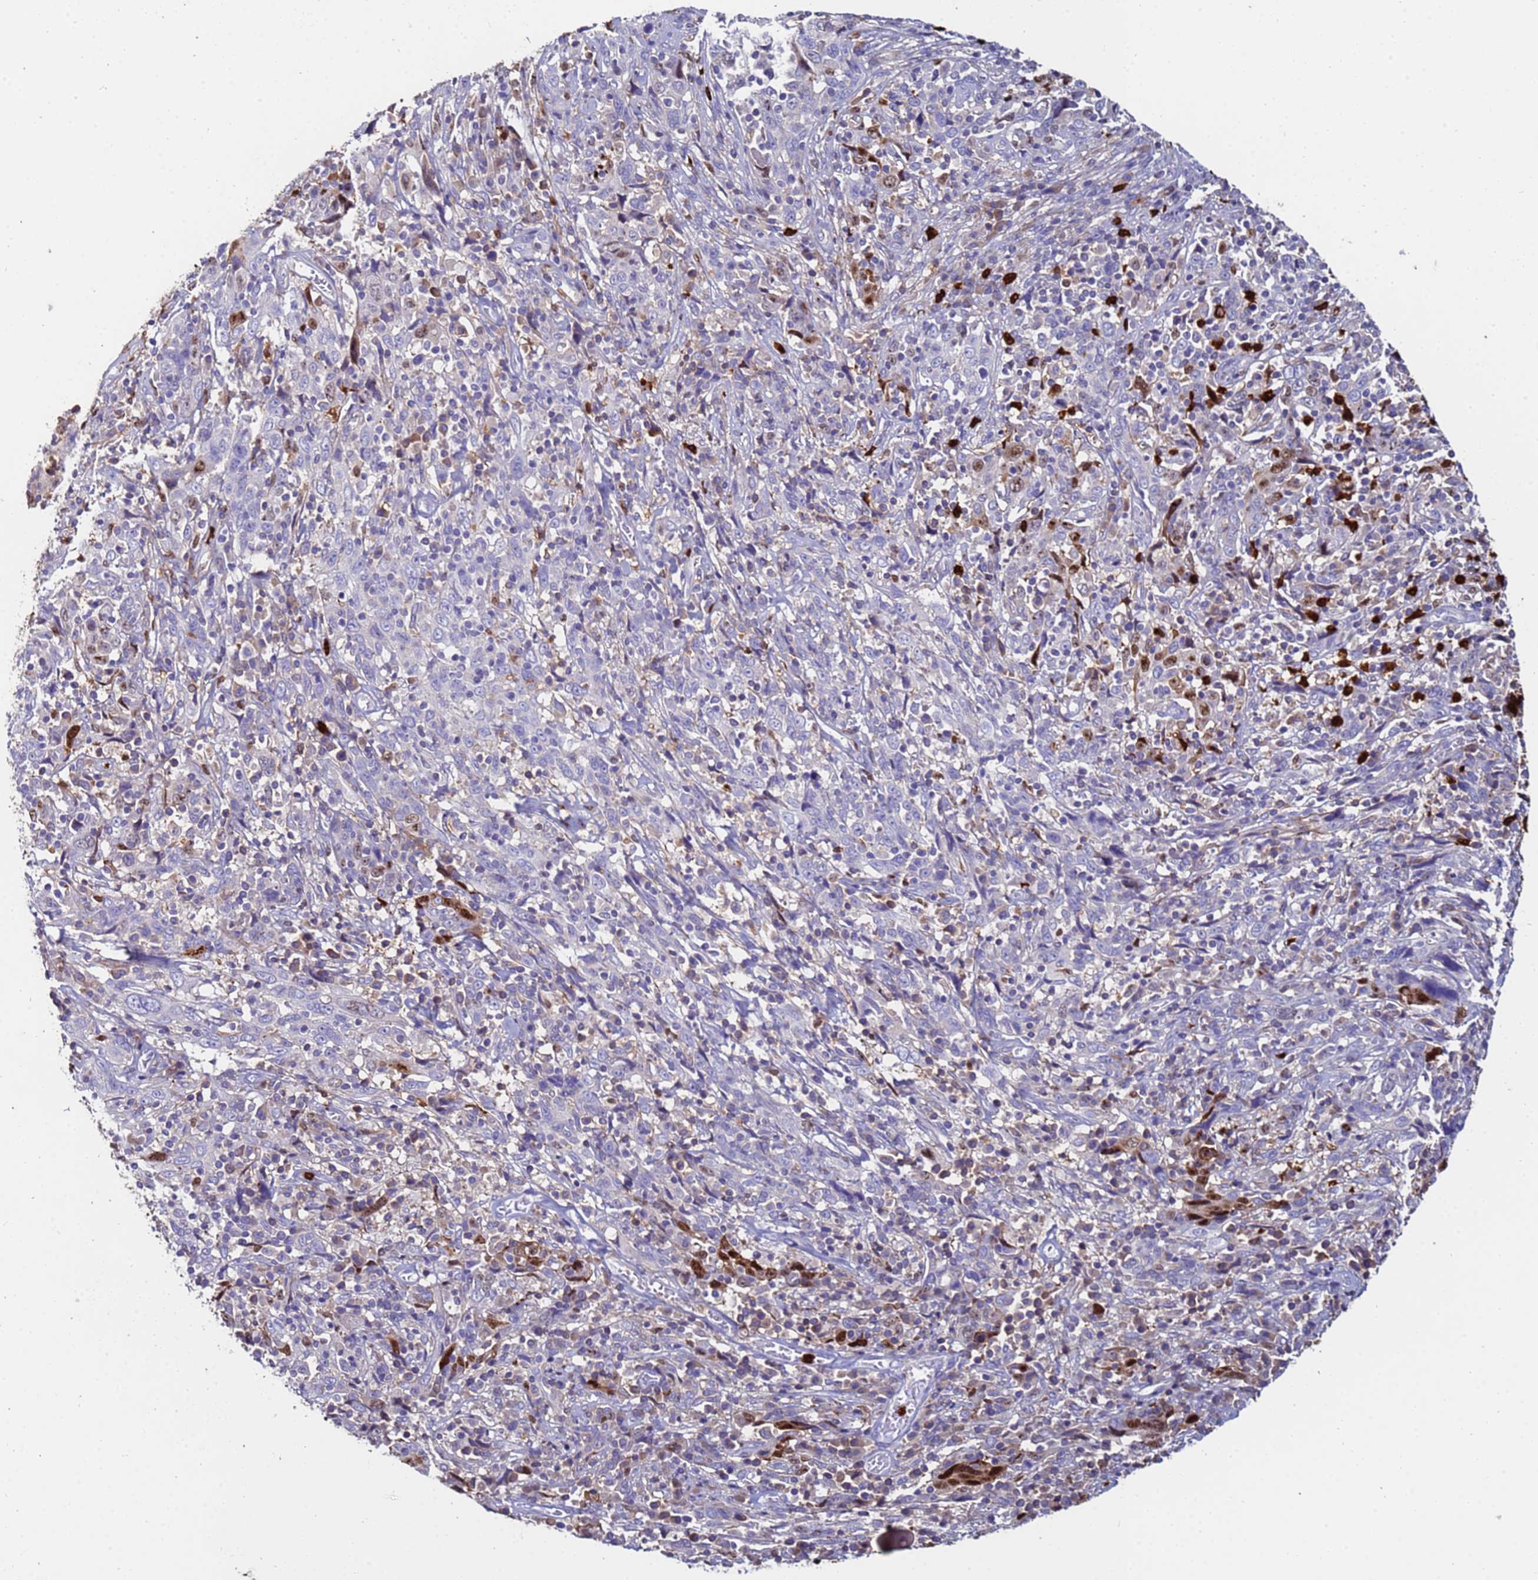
{"staining": {"intensity": "negative", "quantity": "none", "location": "none"}, "tissue": "cervical cancer", "cell_type": "Tumor cells", "image_type": "cancer", "snomed": [{"axis": "morphology", "description": "Squamous cell carcinoma, NOS"}, {"axis": "topography", "description": "Cervix"}], "caption": "Tumor cells are negative for protein expression in human squamous cell carcinoma (cervical).", "gene": "TUBAL3", "patient": {"sex": "female", "age": 46}}